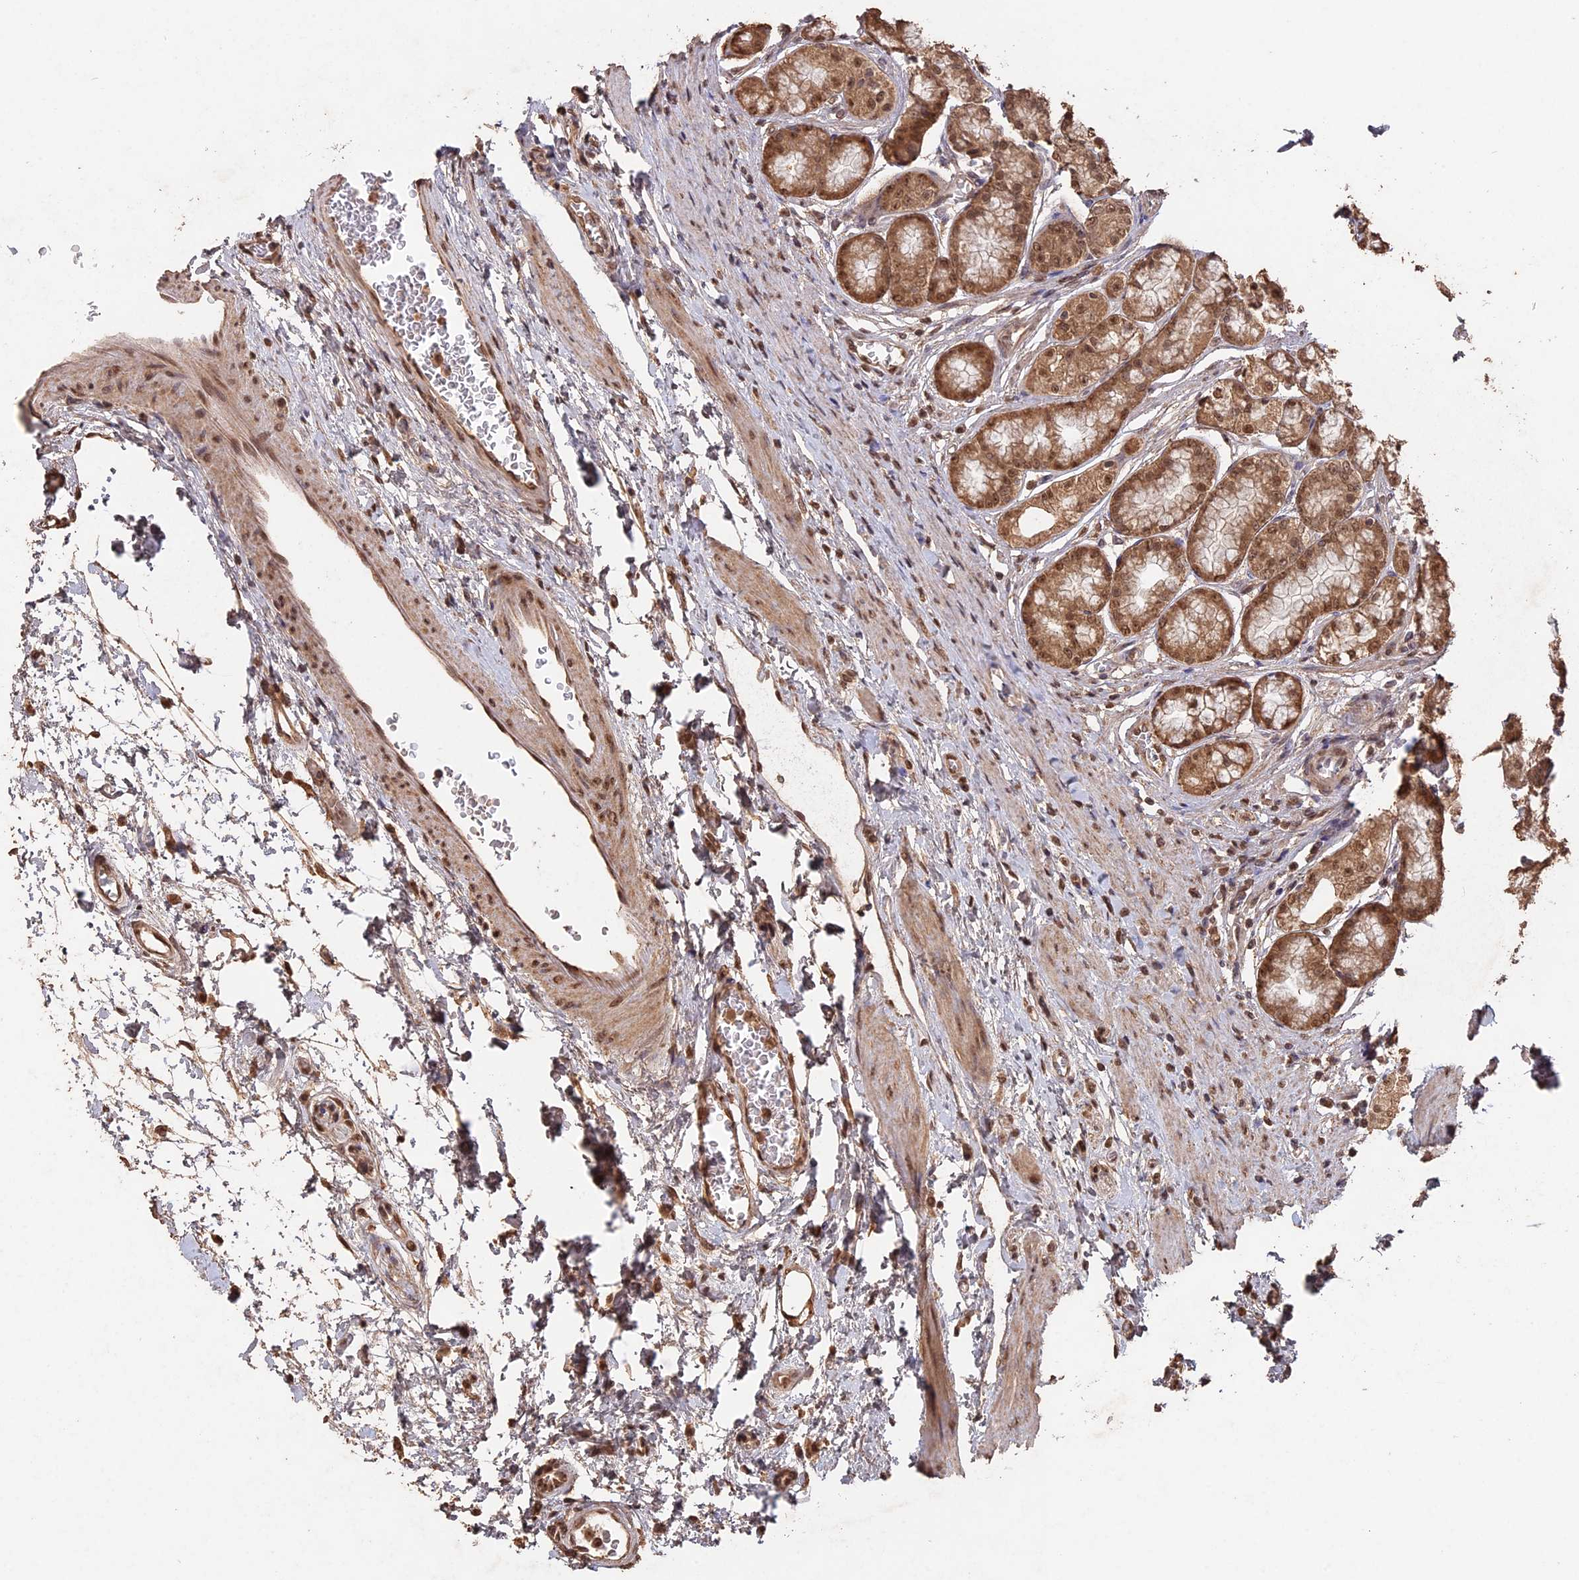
{"staining": {"intensity": "moderate", "quantity": ">75%", "location": "cytoplasmic/membranous,nuclear"}, "tissue": "stomach", "cell_type": "Glandular cells", "image_type": "normal", "snomed": [{"axis": "morphology", "description": "Normal tissue, NOS"}, {"axis": "morphology", "description": "Adenocarcinoma, NOS"}, {"axis": "morphology", "description": "Adenocarcinoma, High grade"}, {"axis": "topography", "description": "Stomach, upper"}, {"axis": "topography", "description": "Stomach"}], "caption": "This histopathology image displays immunohistochemistry (IHC) staining of normal stomach, with medium moderate cytoplasmic/membranous,nuclear positivity in approximately >75% of glandular cells.", "gene": "PSMC6", "patient": {"sex": "female", "age": 65}}